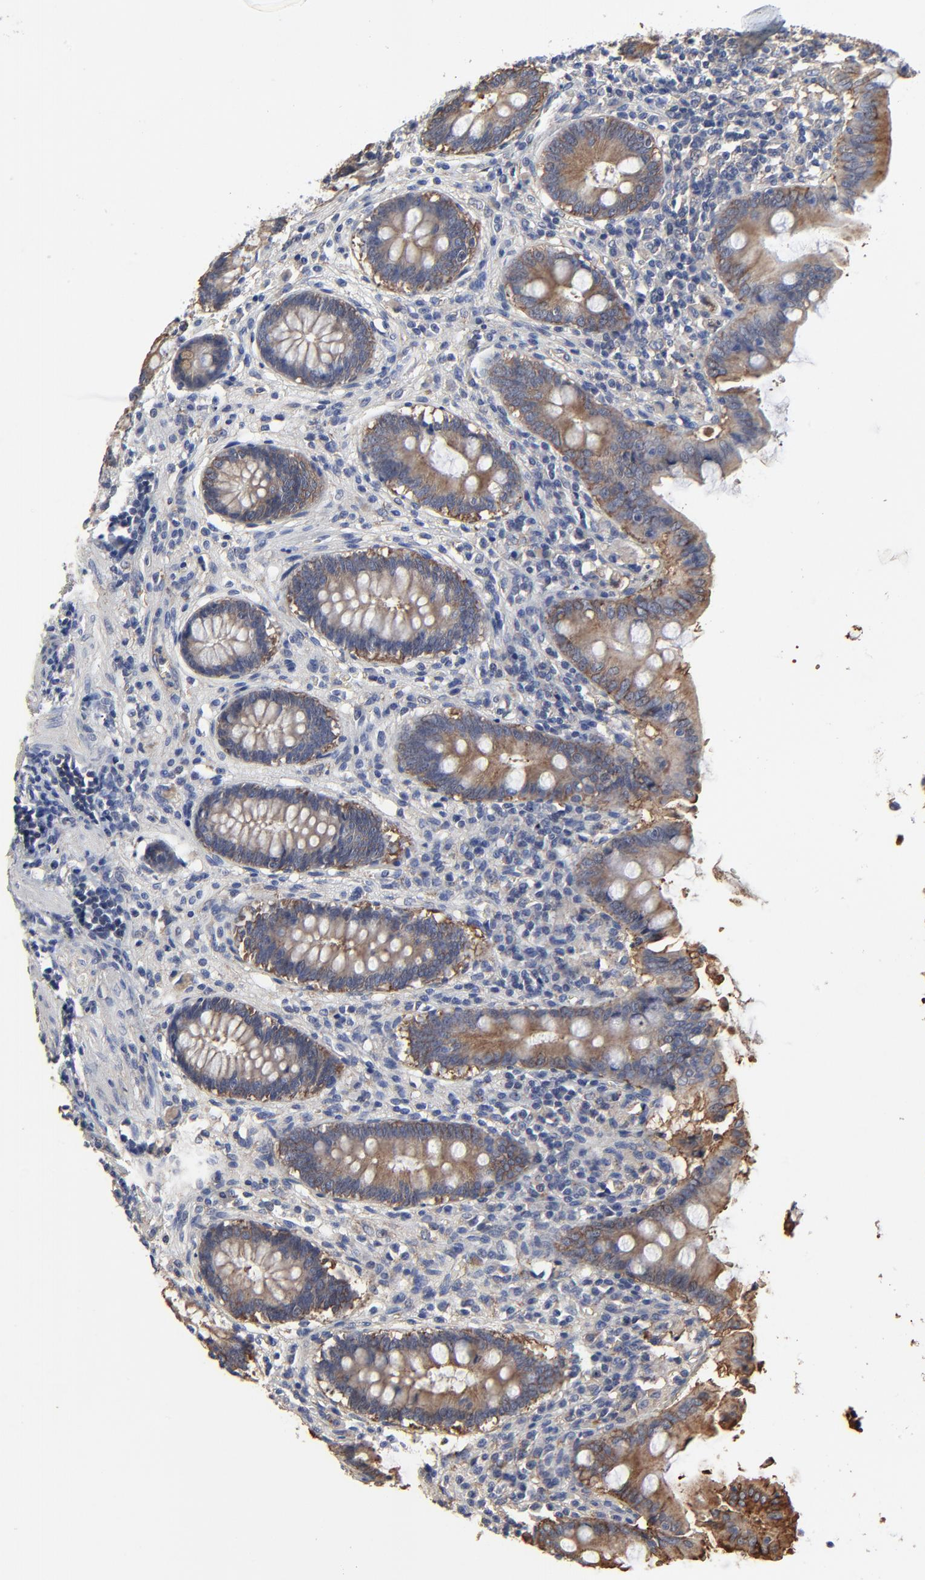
{"staining": {"intensity": "moderate", "quantity": ">75%", "location": "cytoplasmic/membranous"}, "tissue": "appendix", "cell_type": "Glandular cells", "image_type": "normal", "snomed": [{"axis": "morphology", "description": "Normal tissue, NOS"}, {"axis": "topography", "description": "Appendix"}], "caption": "An image of appendix stained for a protein demonstrates moderate cytoplasmic/membranous brown staining in glandular cells. The staining was performed using DAB (3,3'-diaminobenzidine) to visualize the protein expression in brown, while the nuclei were stained in blue with hematoxylin (Magnification: 20x).", "gene": "NXF3", "patient": {"sex": "female", "age": 50}}